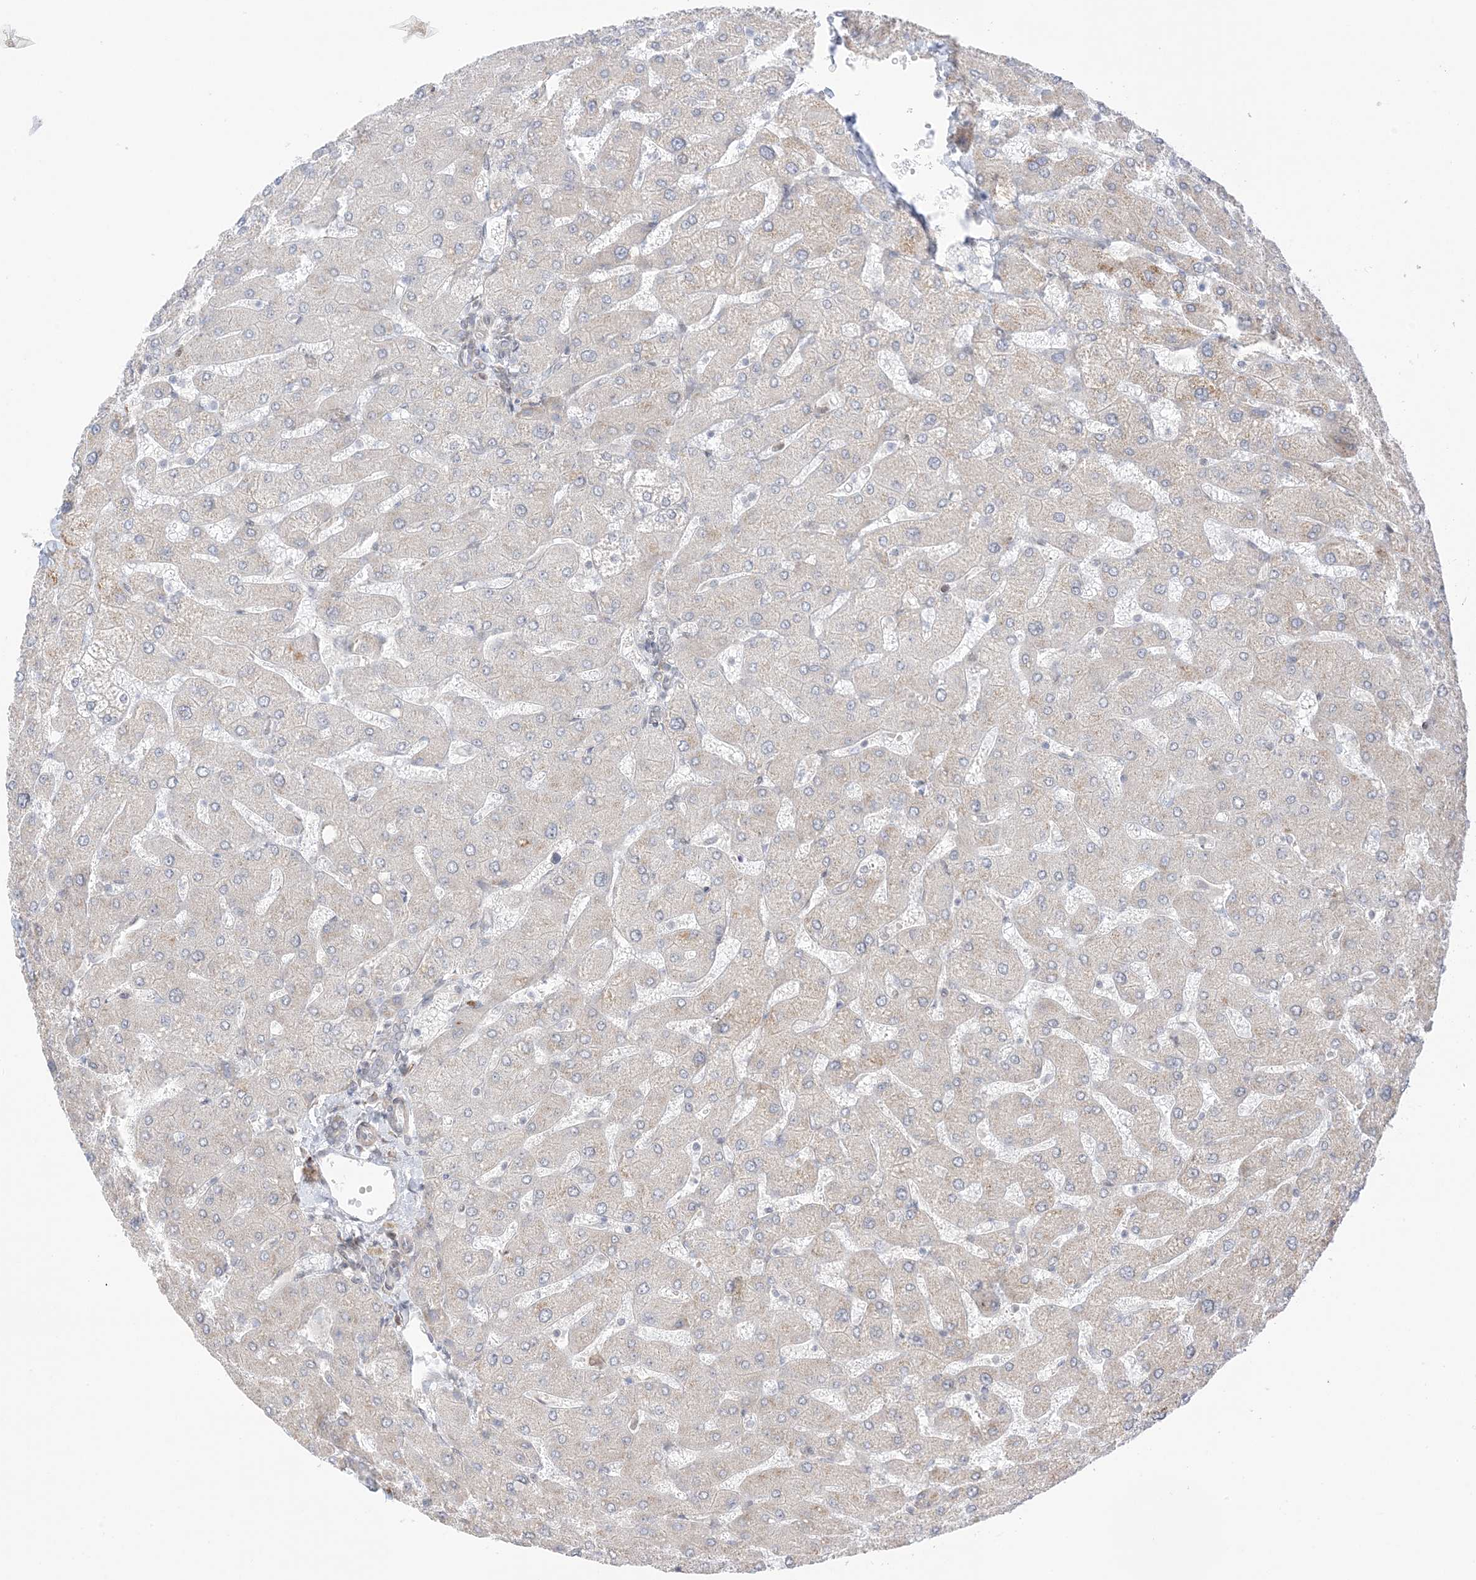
{"staining": {"intensity": "weak", "quantity": "25%-75%", "location": "cytoplasmic/membranous"}, "tissue": "liver", "cell_type": "Cholangiocytes", "image_type": "normal", "snomed": [{"axis": "morphology", "description": "Normal tissue, NOS"}, {"axis": "topography", "description": "Liver"}], "caption": "An immunohistochemistry (IHC) image of normal tissue is shown. Protein staining in brown highlights weak cytoplasmic/membranous positivity in liver within cholangiocytes.", "gene": "UBE2E2", "patient": {"sex": "male", "age": 55}}